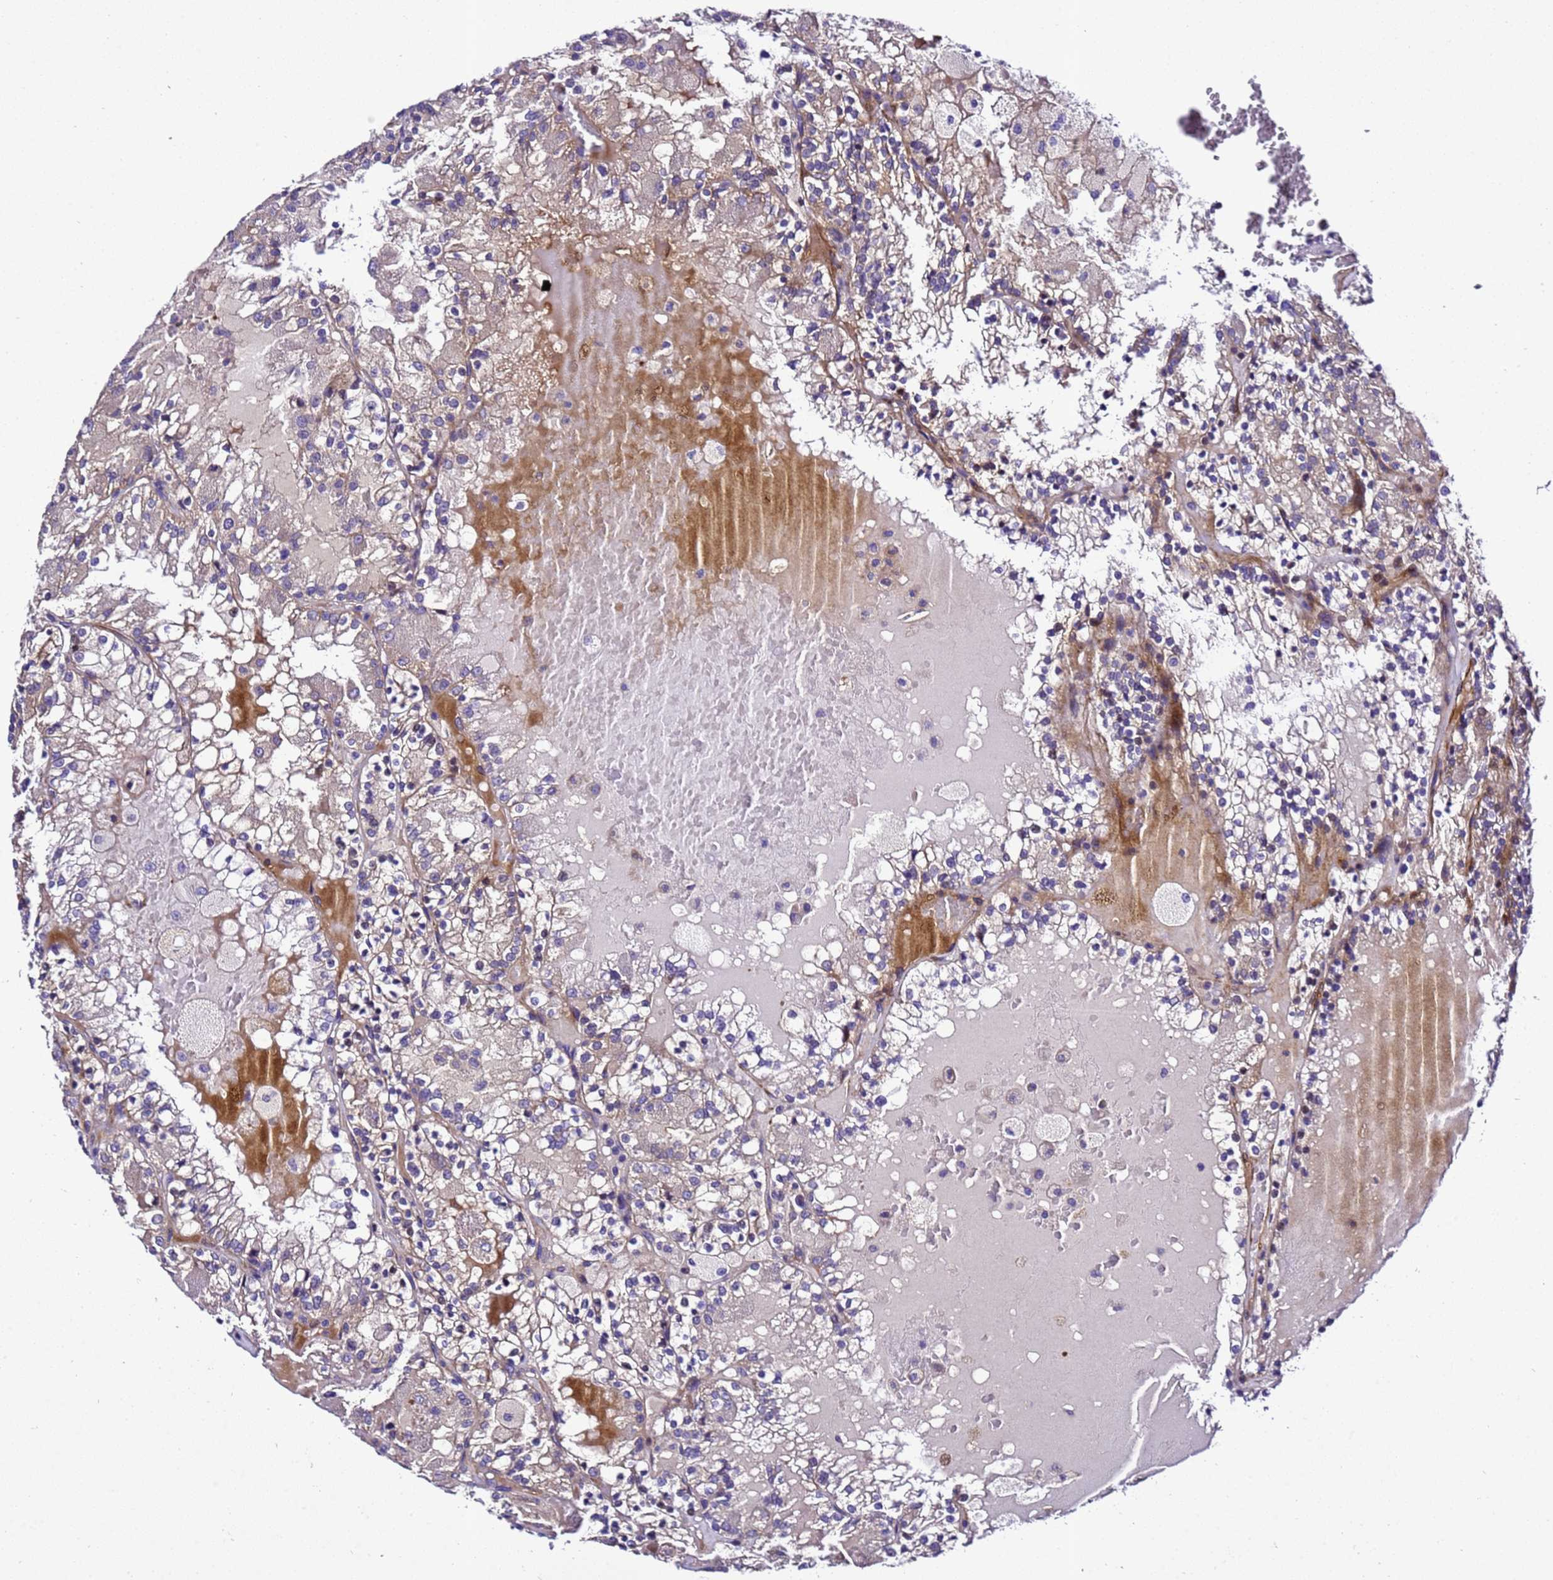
{"staining": {"intensity": "negative", "quantity": "none", "location": "none"}, "tissue": "renal cancer", "cell_type": "Tumor cells", "image_type": "cancer", "snomed": [{"axis": "morphology", "description": "Adenocarcinoma, NOS"}, {"axis": "topography", "description": "Kidney"}], "caption": "This is a image of IHC staining of renal cancer (adenocarcinoma), which shows no positivity in tumor cells.", "gene": "ZNF417", "patient": {"sex": "female", "age": 56}}